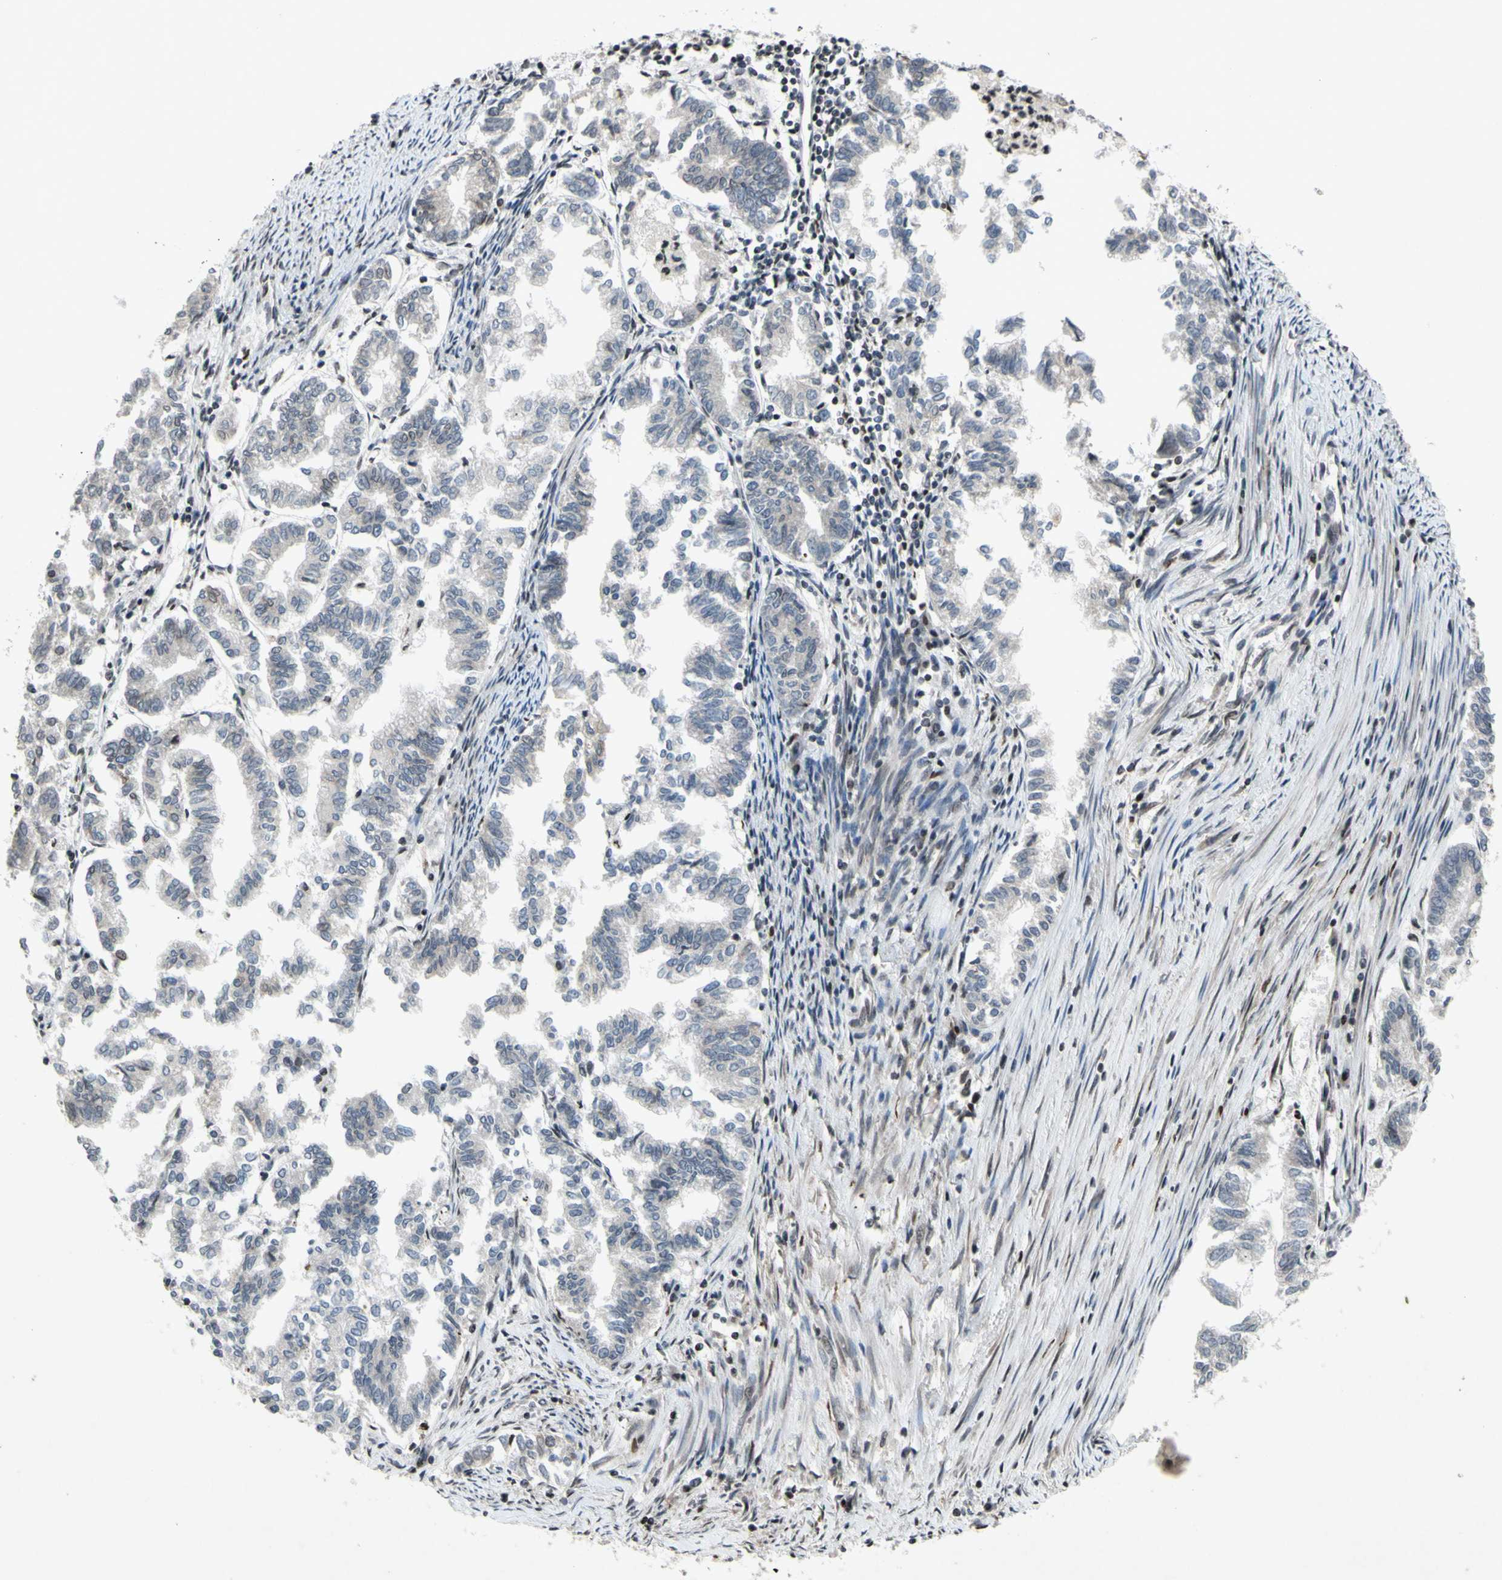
{"staining": {"intensity": "negative", "quantity": "none", "location": "none"}, "tissue": "endometrial cancer", "cell_type": "Tumor cells", "image_type": "cancer", "snomed": [{"axis": "morphology", "description": "Necrosis, NOS"}, {"axis": "morphology", "description": "Adenocarcinoma, NOS"}, {"axis": "topography", "description": "Endometrium"}], "caption": "Immunohistochemistry image of neoplastic tissue: endometrial cancer stained with DAB (3,3'-diaminobenzidine) shows no significant protein staining in tumor cells. (DAB immunohistochemistry (IHC) visualized using brightfield microscopy, high magnification).", "gene": "XPO1", "patient": {"sex": "female", "age": 79}}